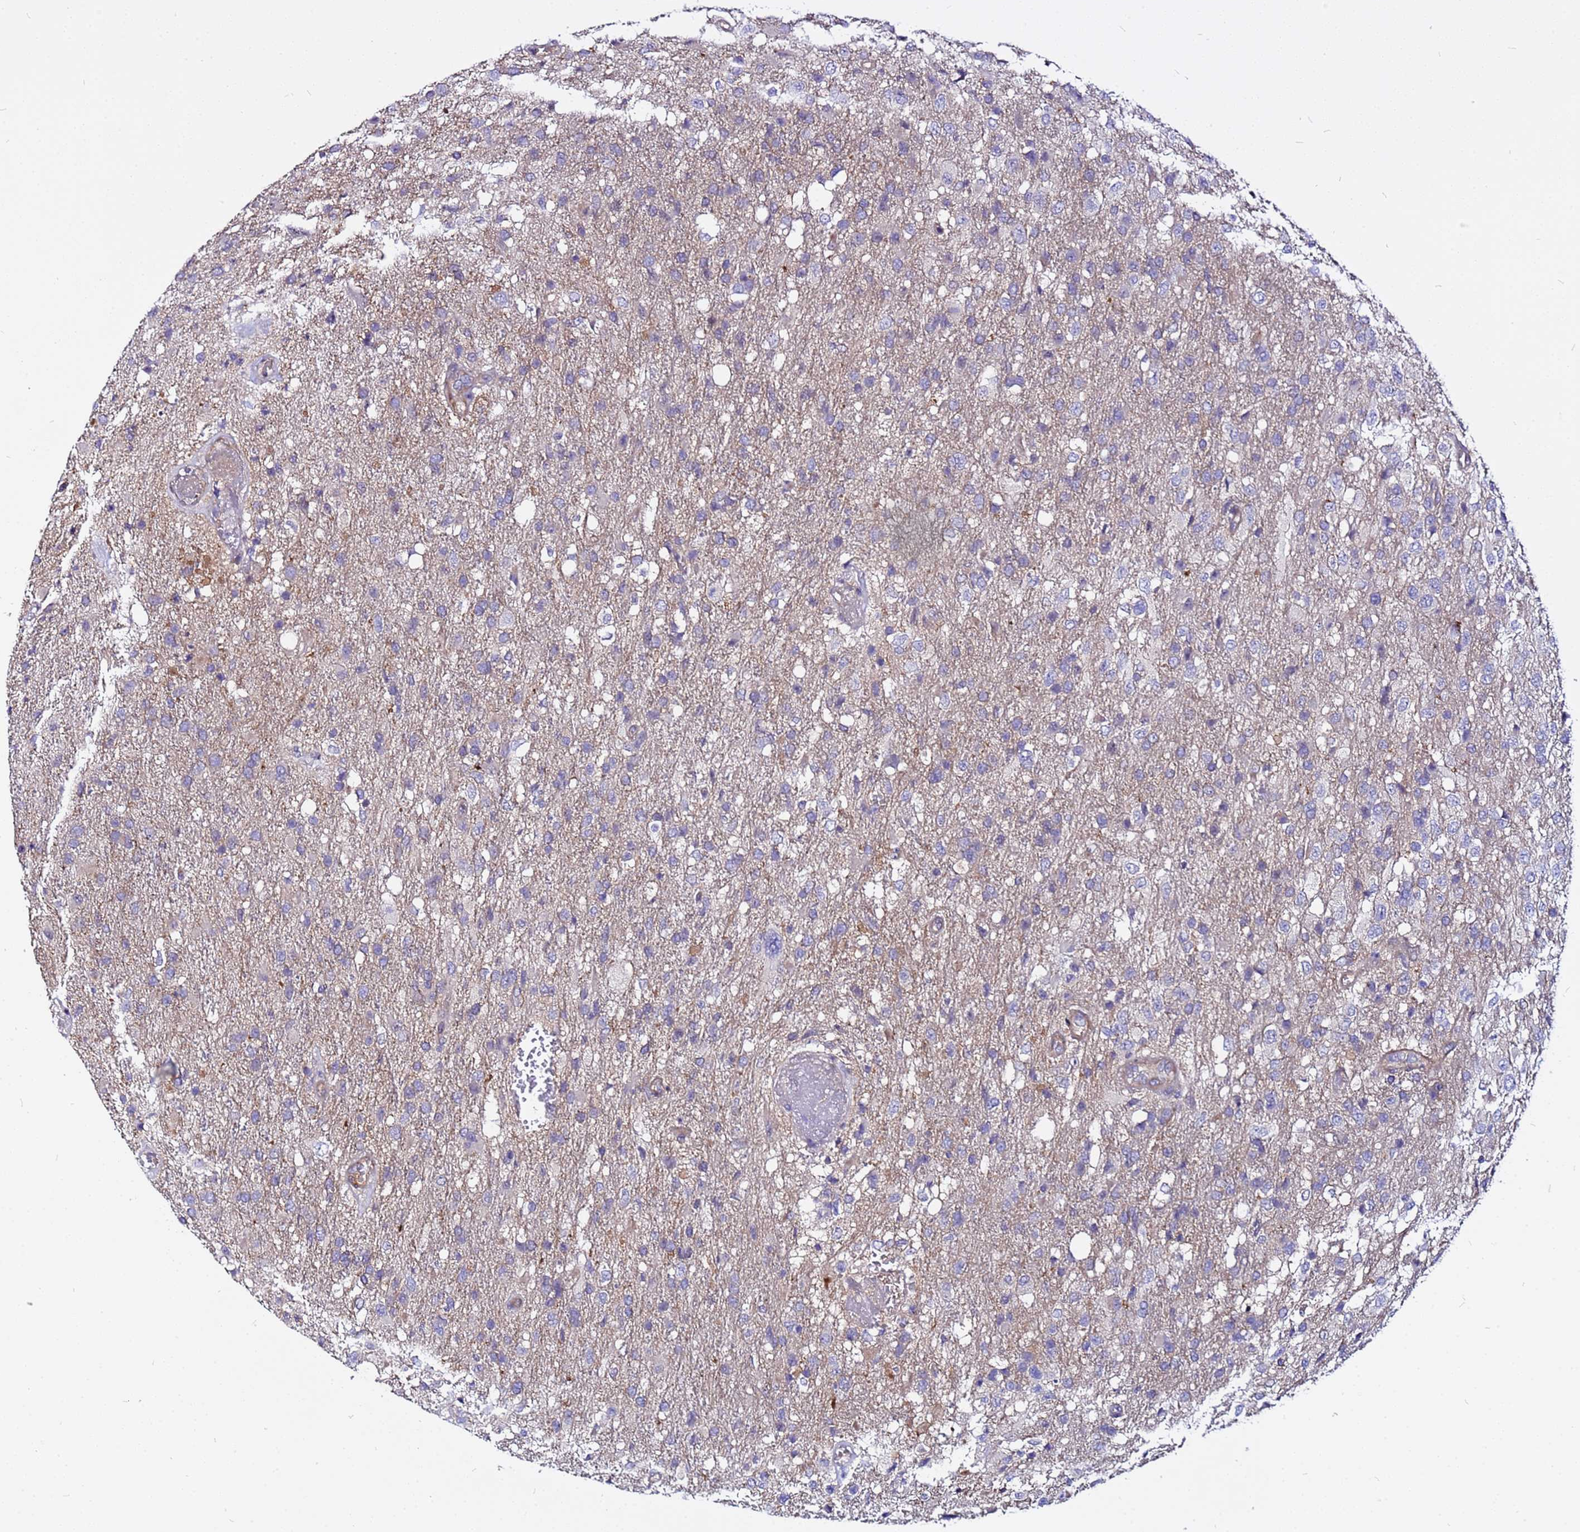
{"staining": {"intensity": "negative", "quantity": "none", "location": "none"}, "tissue": "glioma", "cell_type": "Tumor cells", "image_type": "cancer", "snomed": [{"axis": "morphology", "description": "Glioma, malignant, High grade"}, {"axis": "topography", "description": "Brain"}], "caption": "DAB immunohistochemical staining of malignant glioma (high-grade) reveals no significant expression in tumor cells. (Brightfield microscopy of DAB immunohistochemistry (IHC) at high magnification).", "gene": "STK38", "patient": {"sex": "female", "age": 74}}